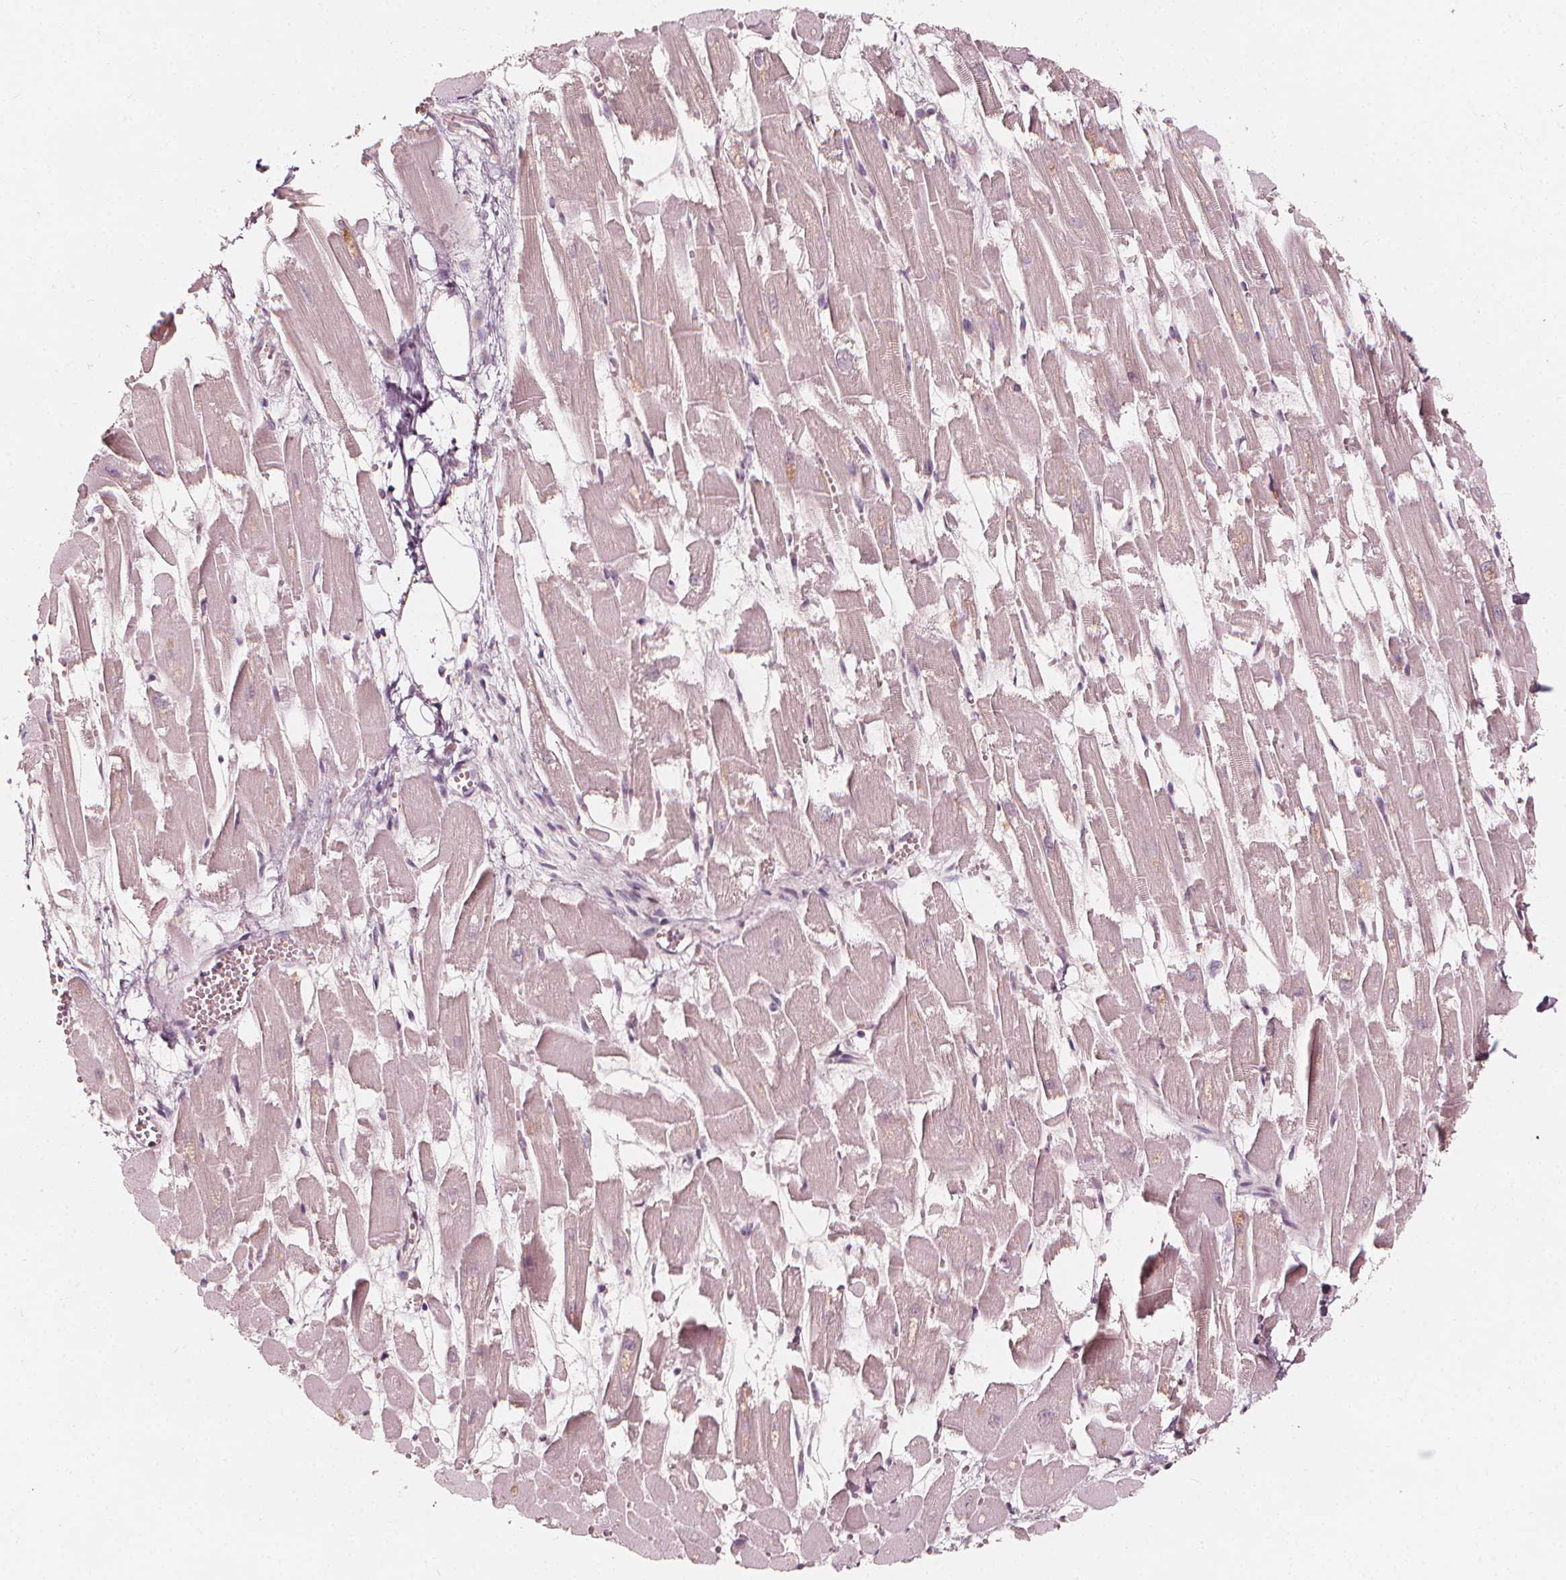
{"staining": {"intensity": "negative", "quantity": "none", "location": "none"}, "tissue": "heart muscle", "cell_type": "Cardiomyocytes", "image_type": "normal", "snomed": [{"axis": "morphology", "description": "Normal tissue, NOS"}, {"axis": "topography", "description": "Heart"}], "caption": "This is a histopathology image of immunohistochemistry (IHC) staining of normal heart muscle, which shows no positivity in cardiomyocytes.", "gene": "NPC1L1", "patient": {"sex": "female", "age": 52}}